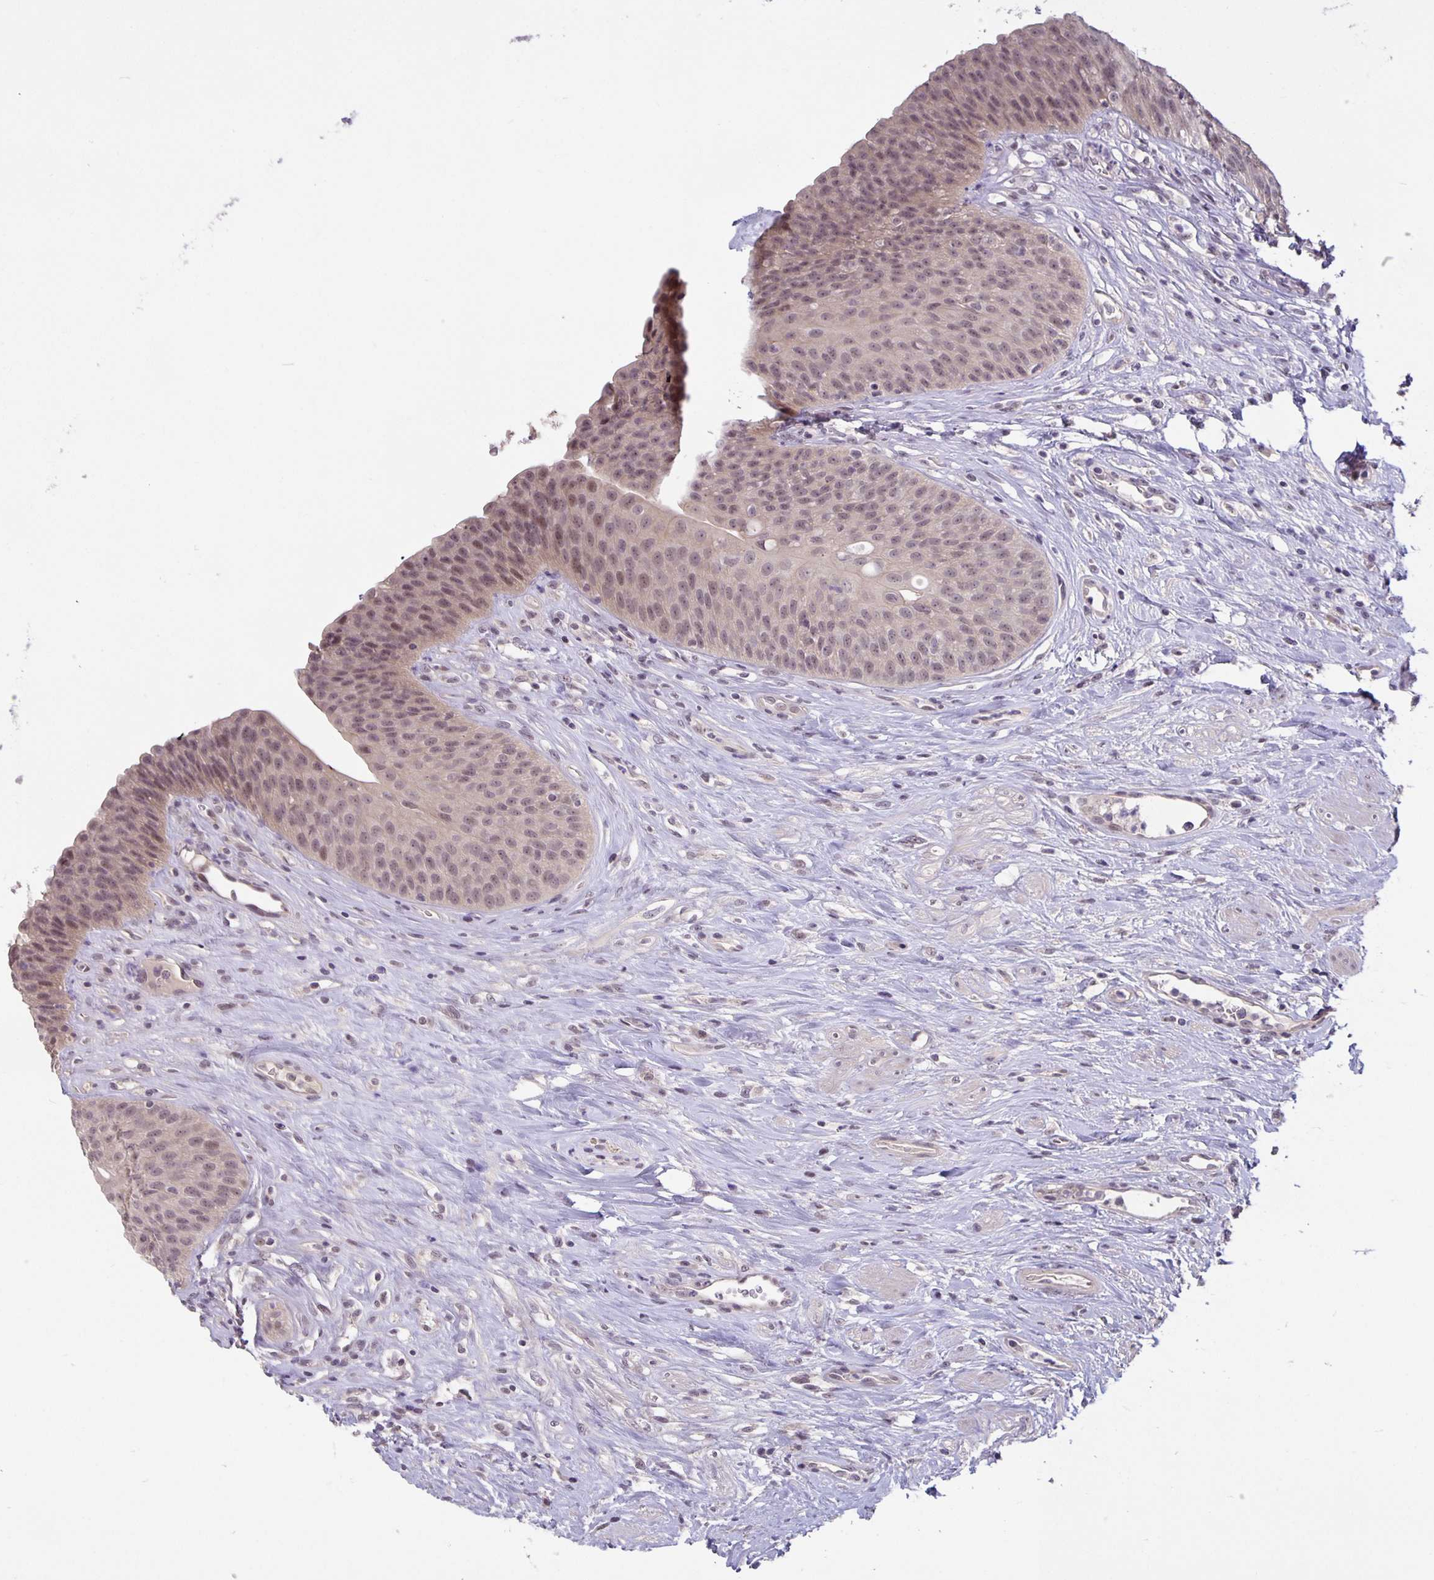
{"staining": {"intensity": "weak", "quantity": "25%-75%", "location": "nuclear"}, "tissue": "urinary bladder", "cell_type": "Urothelial cells", "image_type": "normal", "snomed": [{"axis": "morphology", "description": "Normal tissue, NOS"}, {"axis": "topography", "description": "Urinary bladder"}], "caption": "Protein staining displays weak nuclear staining in about 25%-75% of urothelial cells in normal urinary bladder. Nuclei are stained in blue.", "gene": "ARVCF", "patient": {"sex": "female", "age": 56}}